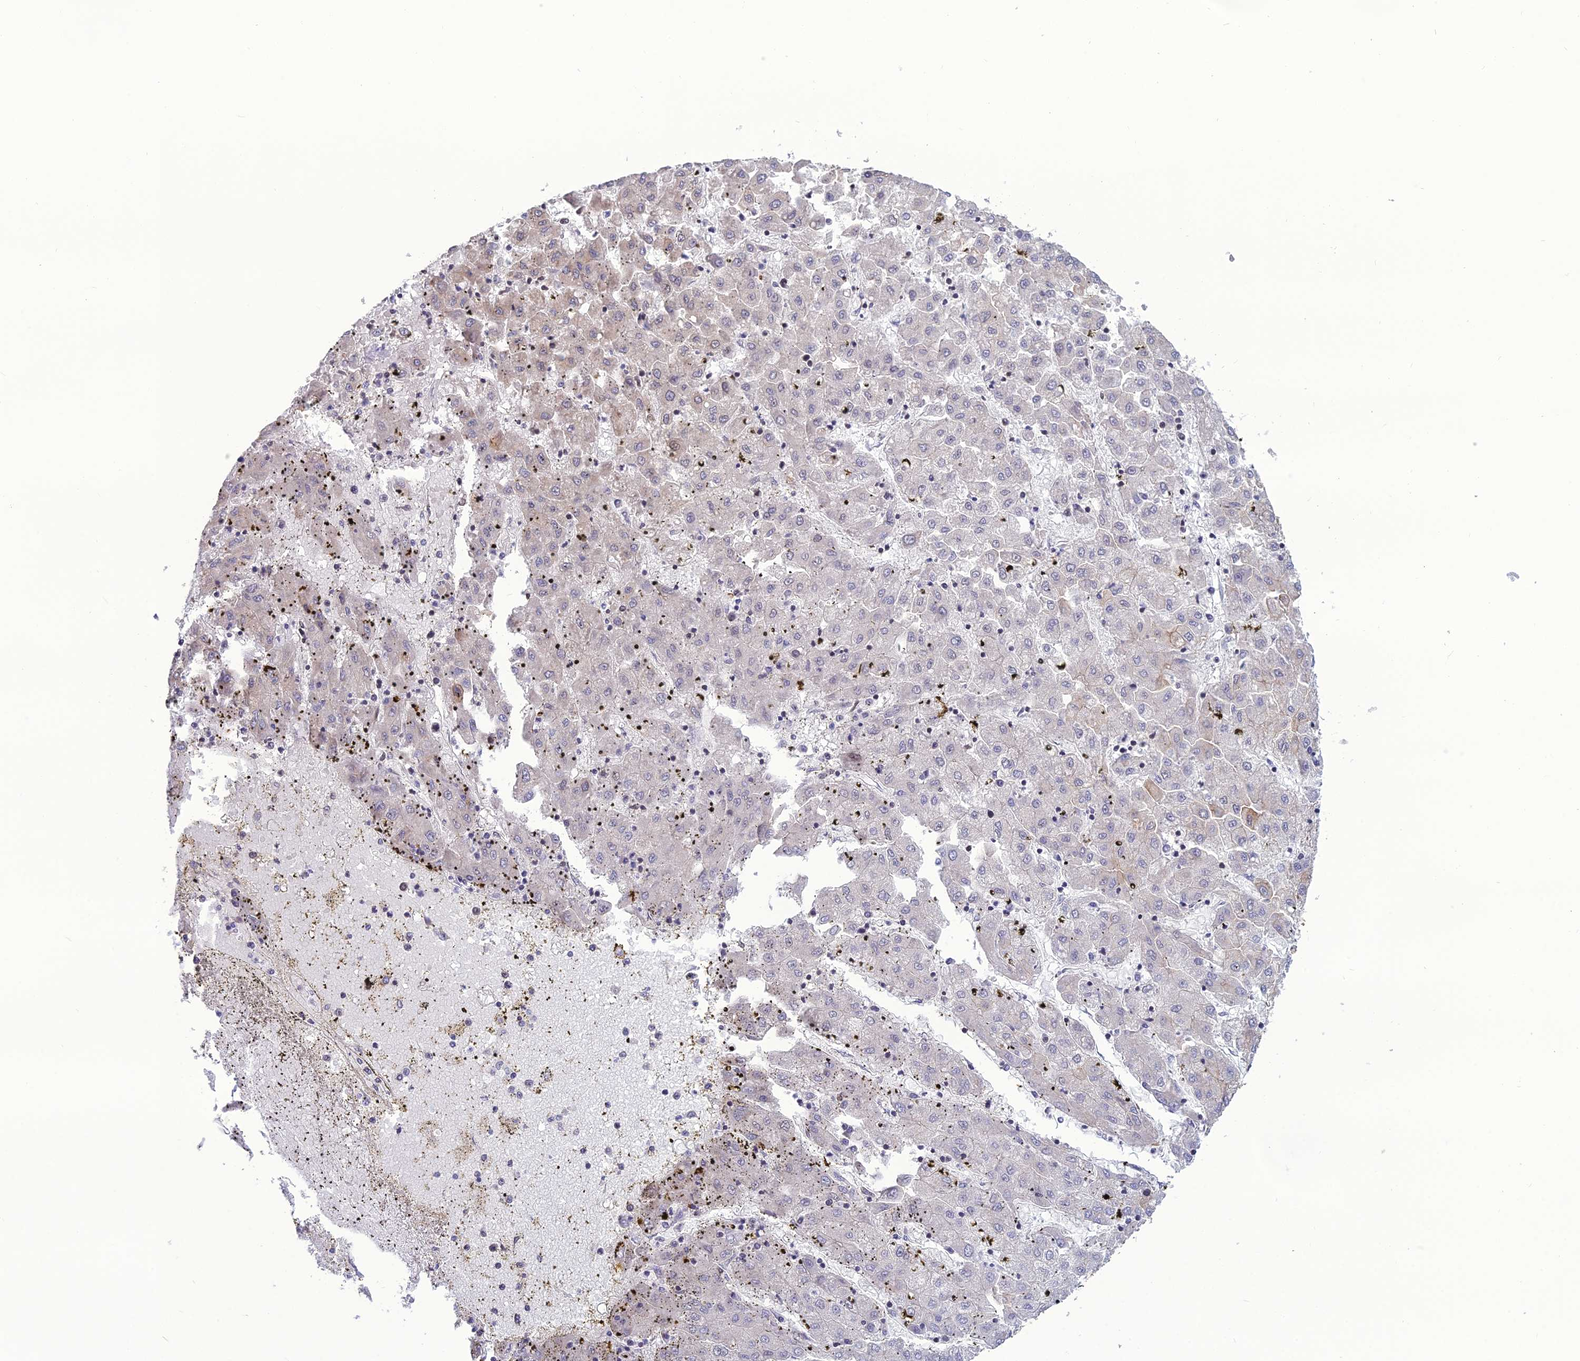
{"staining": {"intensity": "negative", "quantity": "none", "location": "none"}, "tissue": "liver cancer", "cell_type": "Tumor cells", "image_type": "cancer", "snomed": [{"axis": "morphology", "description": "Carcinoma, Hepatocellular, NOS"}, {"axis": "topography", "description": "Liver"}], "caption": "High magnification brightfield microscopy of liver cancer stained with DAB (3,3'-diaminobenzidine) (brown) and counterstained with hematoxylin (blue): tumor cells show no significant expression.", "gene": "LZTS2", "patient": {"sex": "male", "age": 72}}